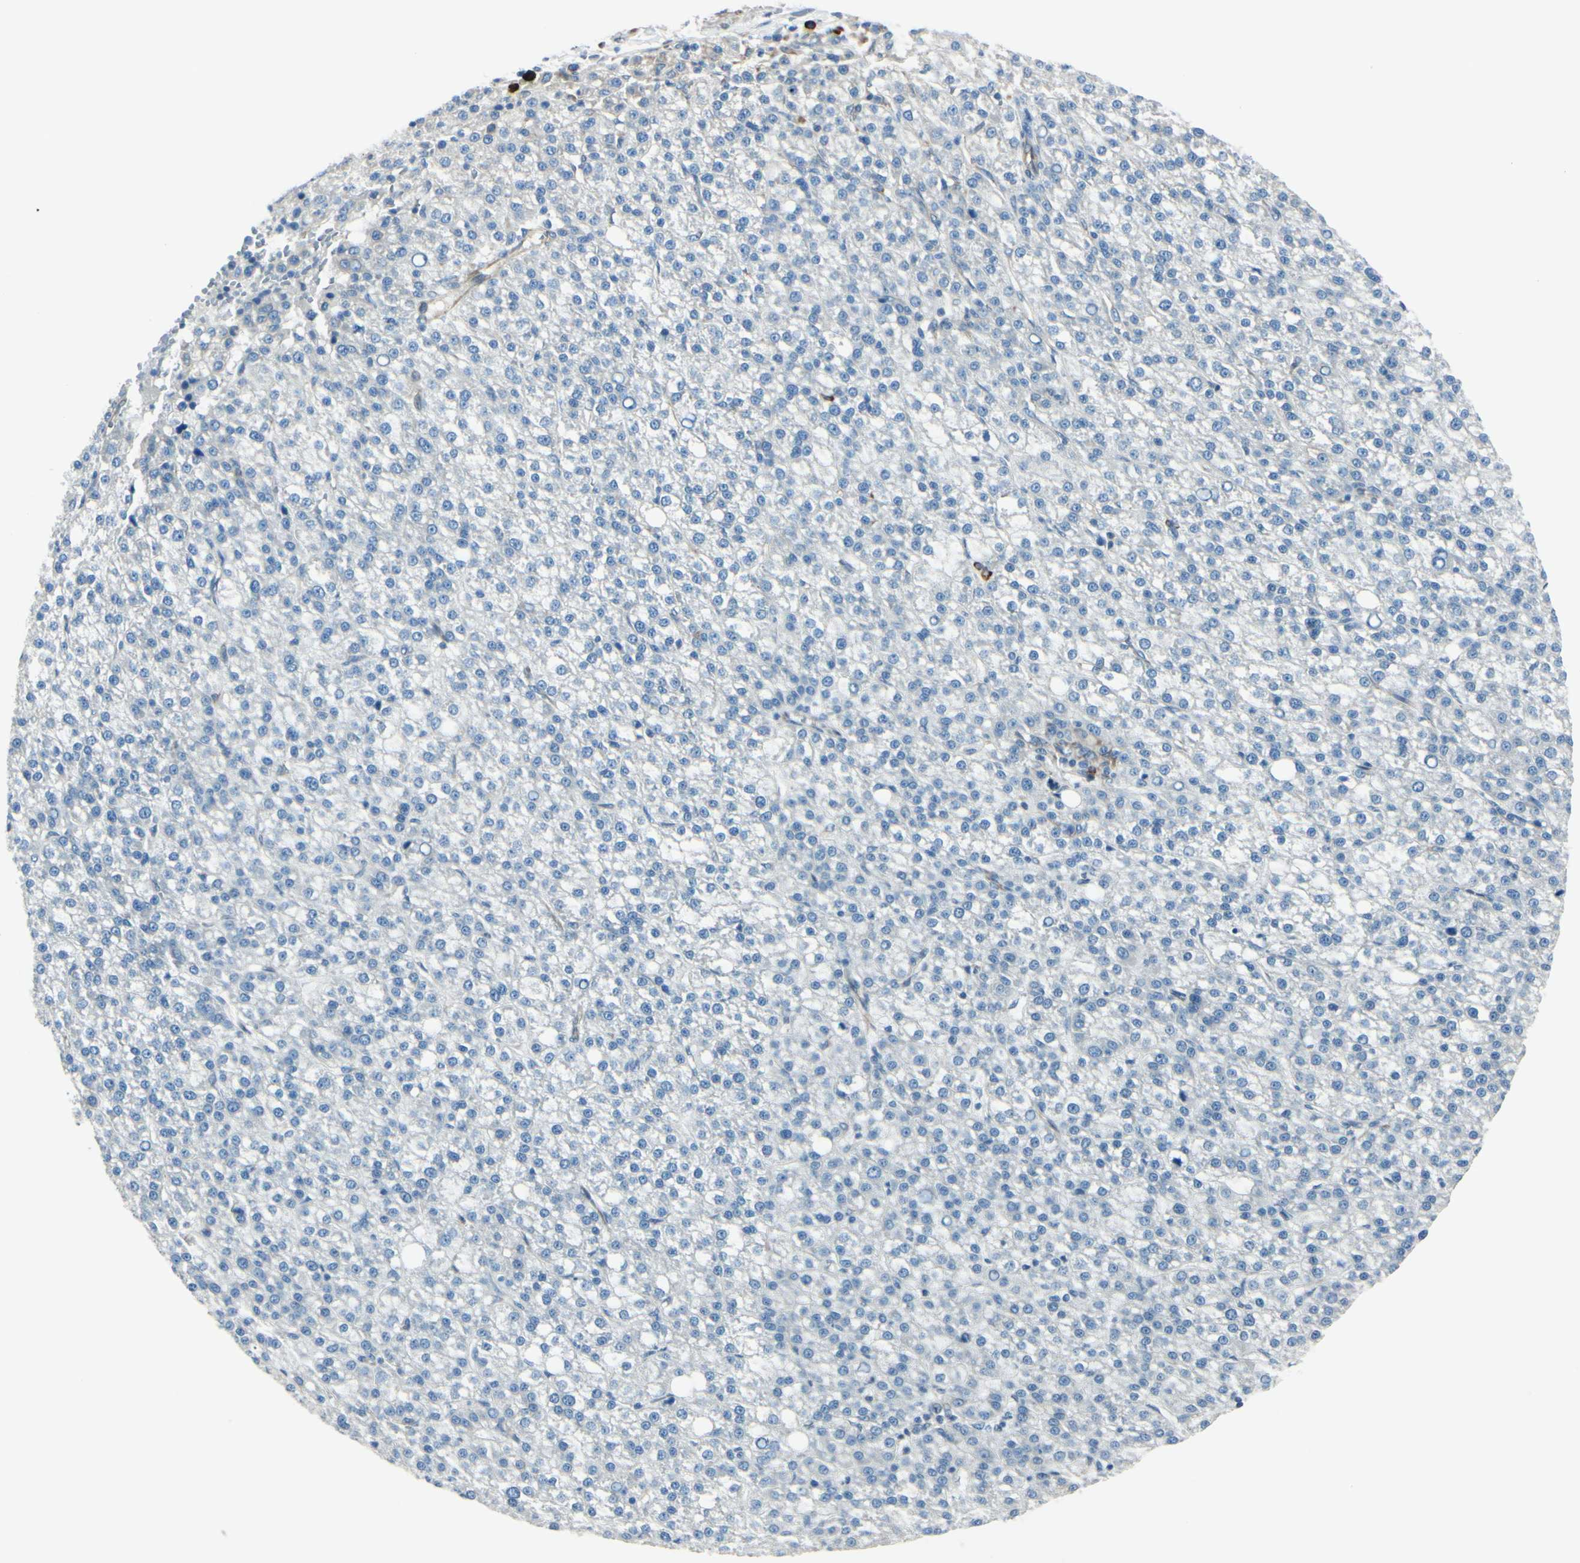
{"staining": {"intensity": "negative", "quantity": "none", "location": "none"}, "tissue": "liver cancer", "cell_type": "Tumor cells", "image_type": "cancer", "snomed": [{"axis": "morphology", "description": "Carcinoma, Hepatocellular, NOS"}, {"axis": "topography", "description": "Liver"}], "caption": "Liver hepatocellular carcinoma was stained to show a protein in brown. There is no significant expression in tumor cells.", "gene": "SELENOS", "patient": {"sex": "female", "age": 58}}